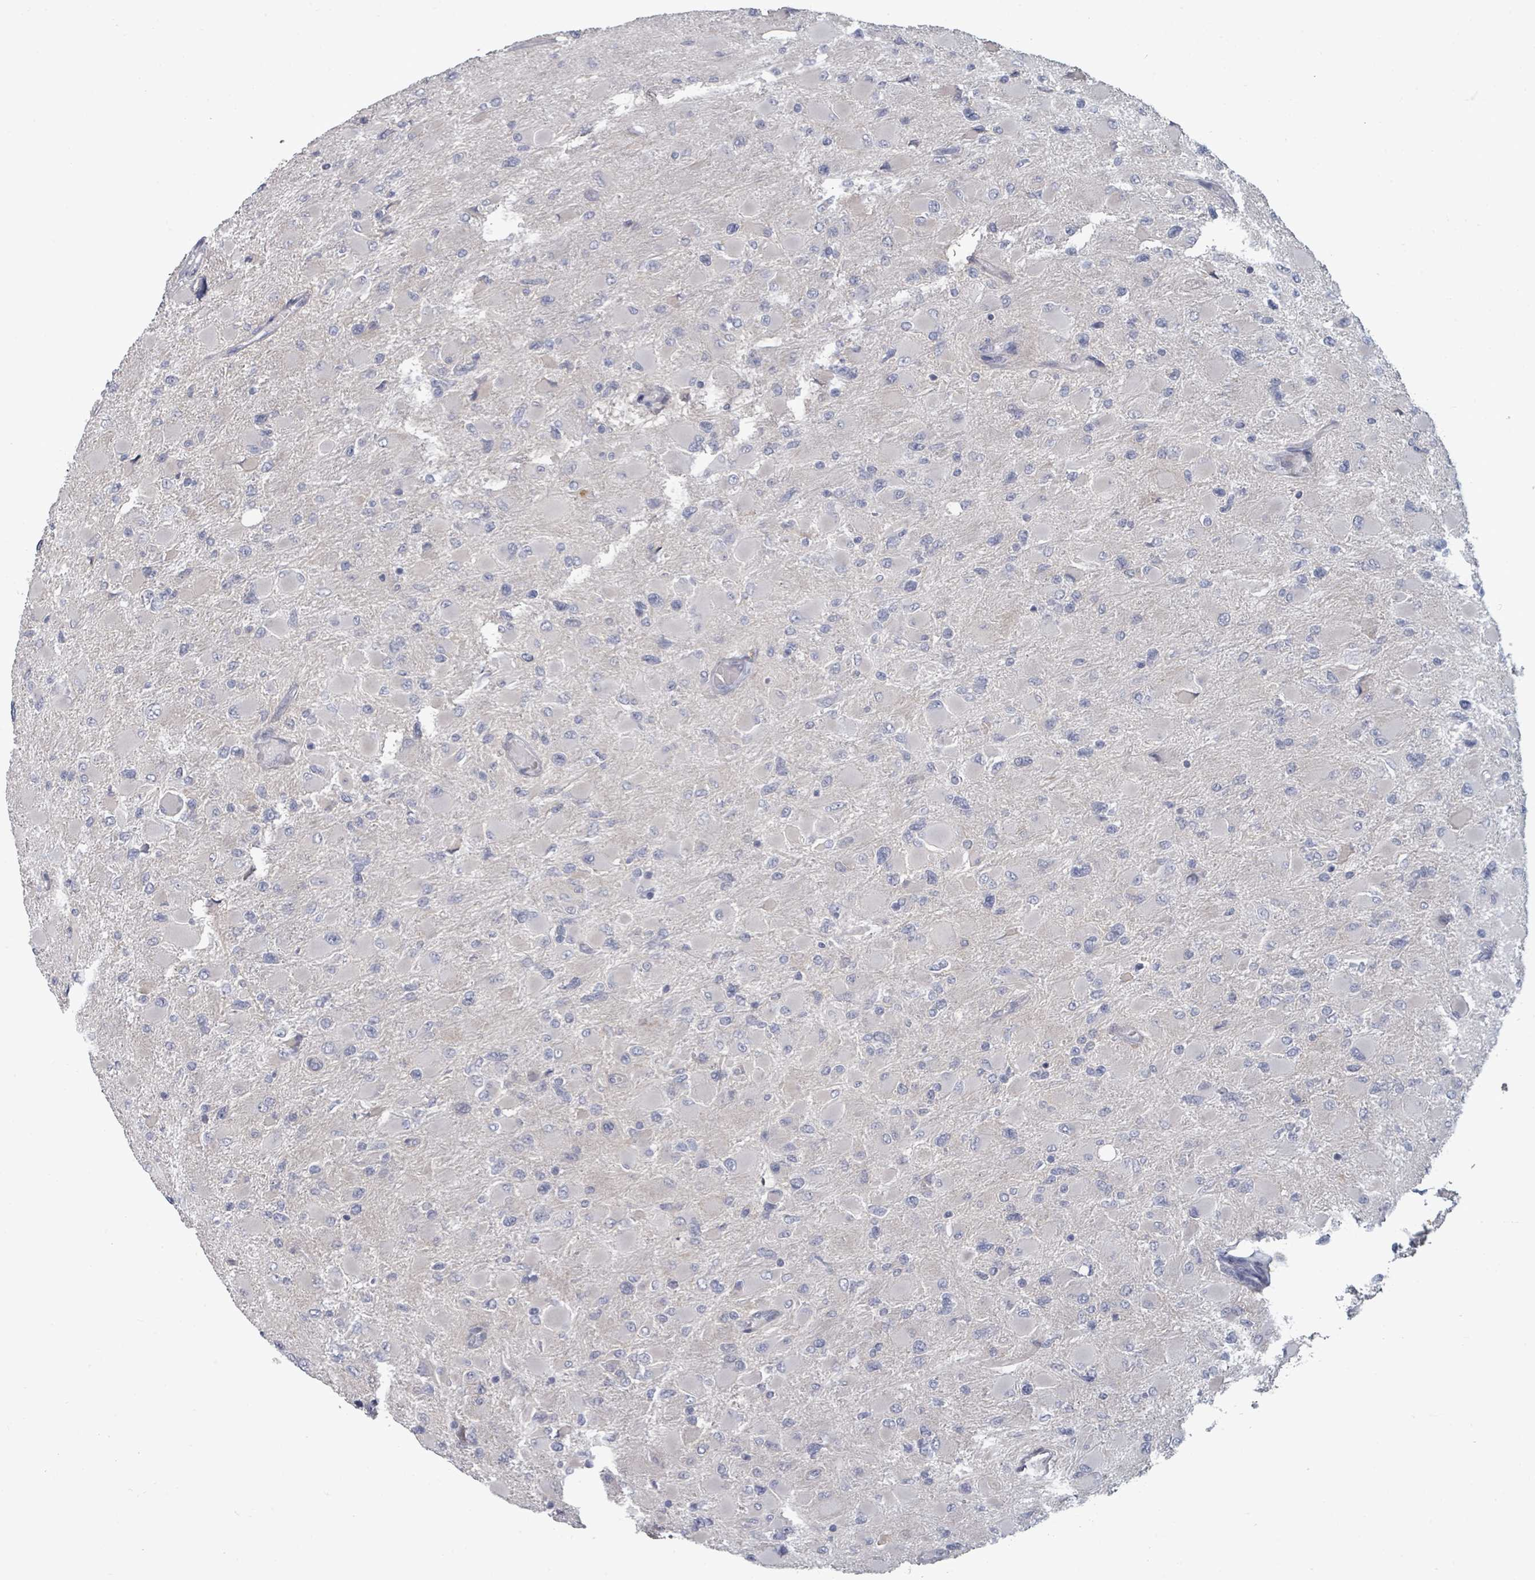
{"staining": {"intensity": "negative", "quantity": "none", "location": "none"}, "tissue": "glioma", "cell_type": "Tumor cells", "image_type": "cancer", "snomed": [{"axis": "morphology", "description": "Glioma, malignant, High grade"}, {"axis": "topography", "description": "Cerebral cortex"}], "caption": "DAB (3,3'-diaminobenzidine) immunohistochemical staining of human malignant high-grade glioma reveals no significant expression in tumor cells. The staining was performed using DAB to visualize the protein expression in brown, while the nuclei were stained in blue with hematoxylin (Magnification: 20x).", "gene": "ASB12", "patient": {"sex": "female", "age": 36}}